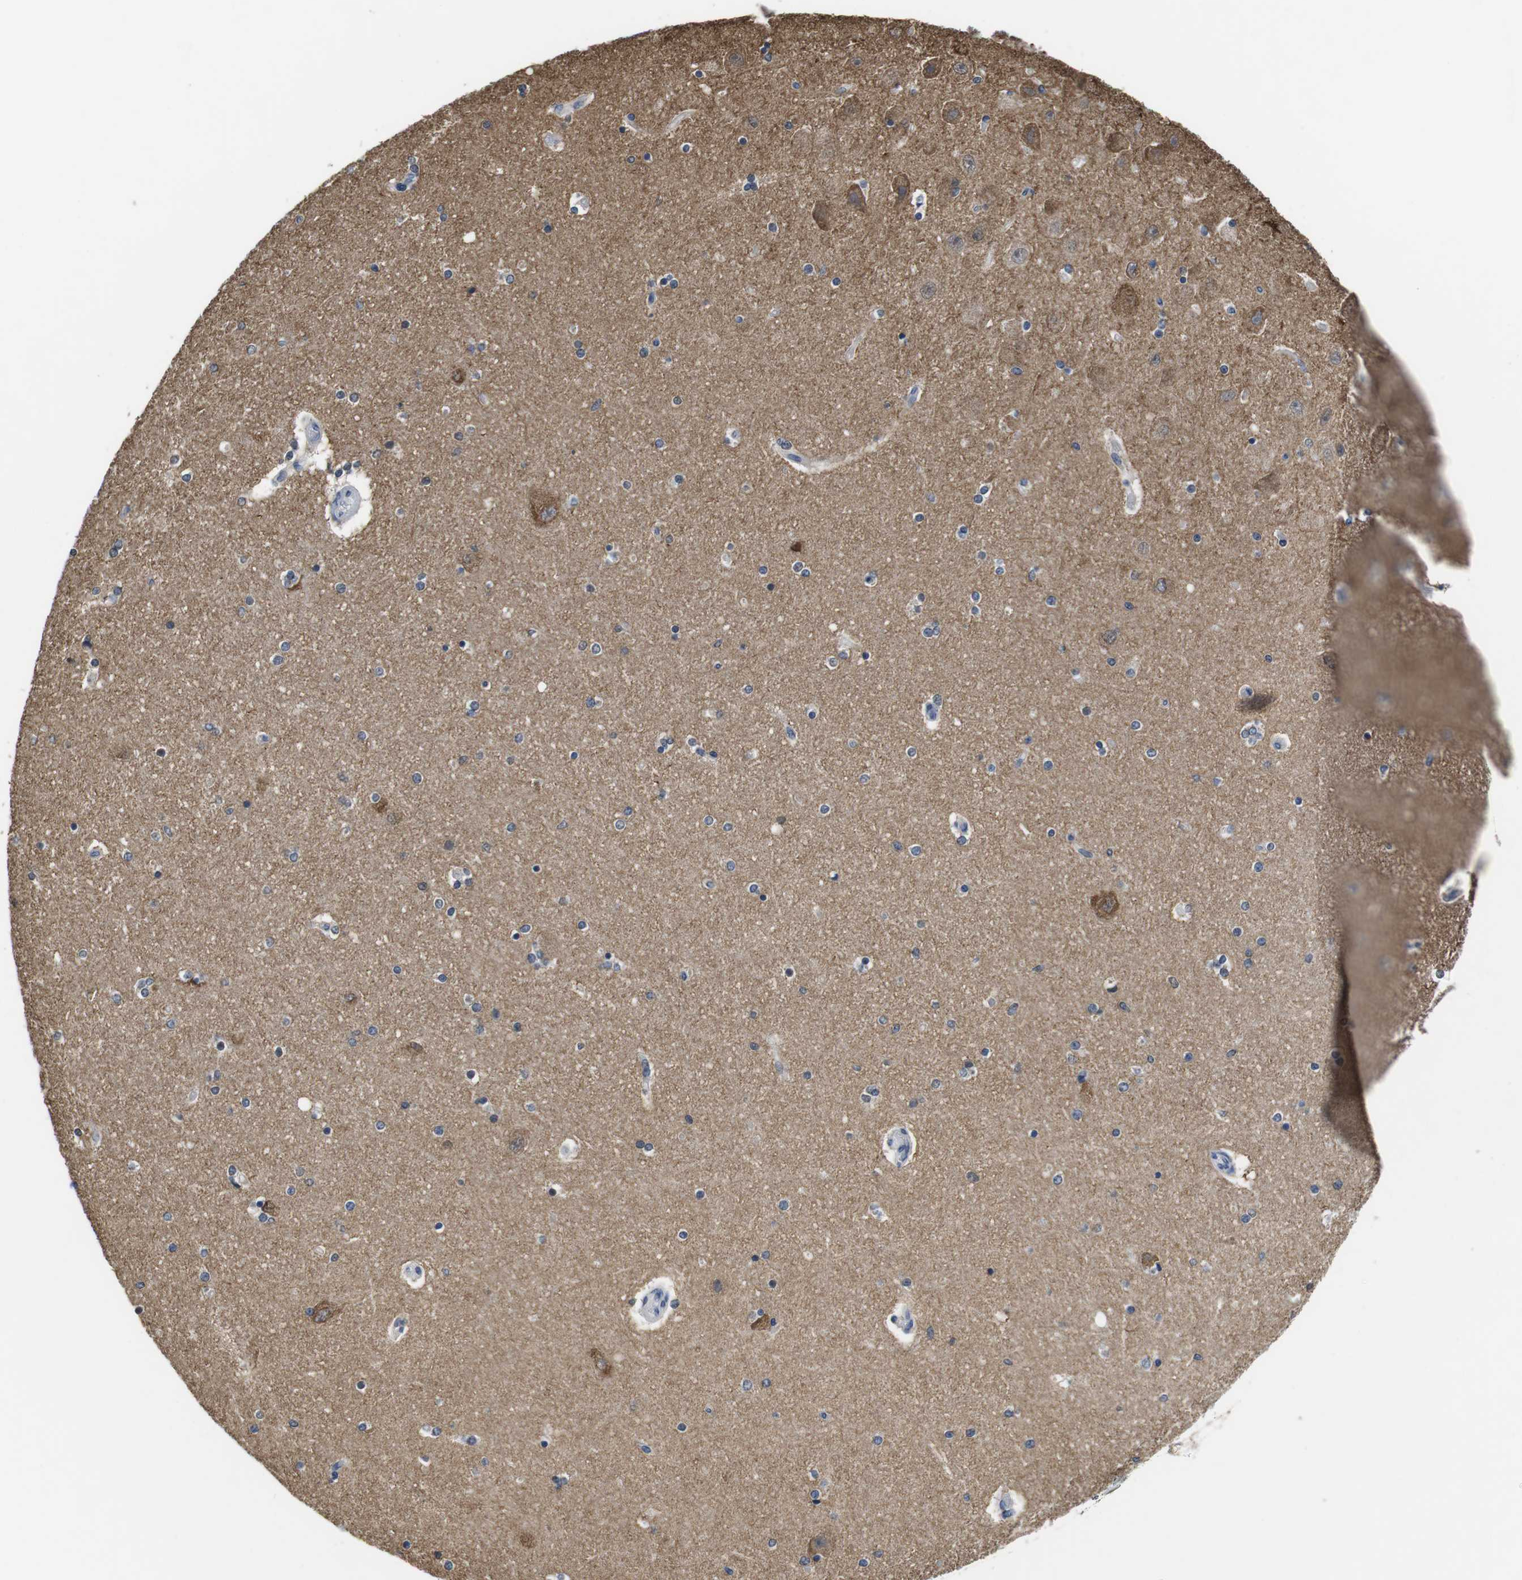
{"staining": {"intensity": "negative", "quantity": "none", "location": "none"}, "tissue": "hippocampus", "cell_type": "Glial cells", "image_type": "normal", "snomed": [{"axis": "morphology", "description": "Normal tissue, NOS"}, {"axis": "topography", "description": "Hippocampus"}], "caption": "DAB immunohistochemical staining of normal human hippocampus demonstrates no significant positivity in glial cells.", "gene": "MAP6", "patient": {"sex": "female", "age": 54}}